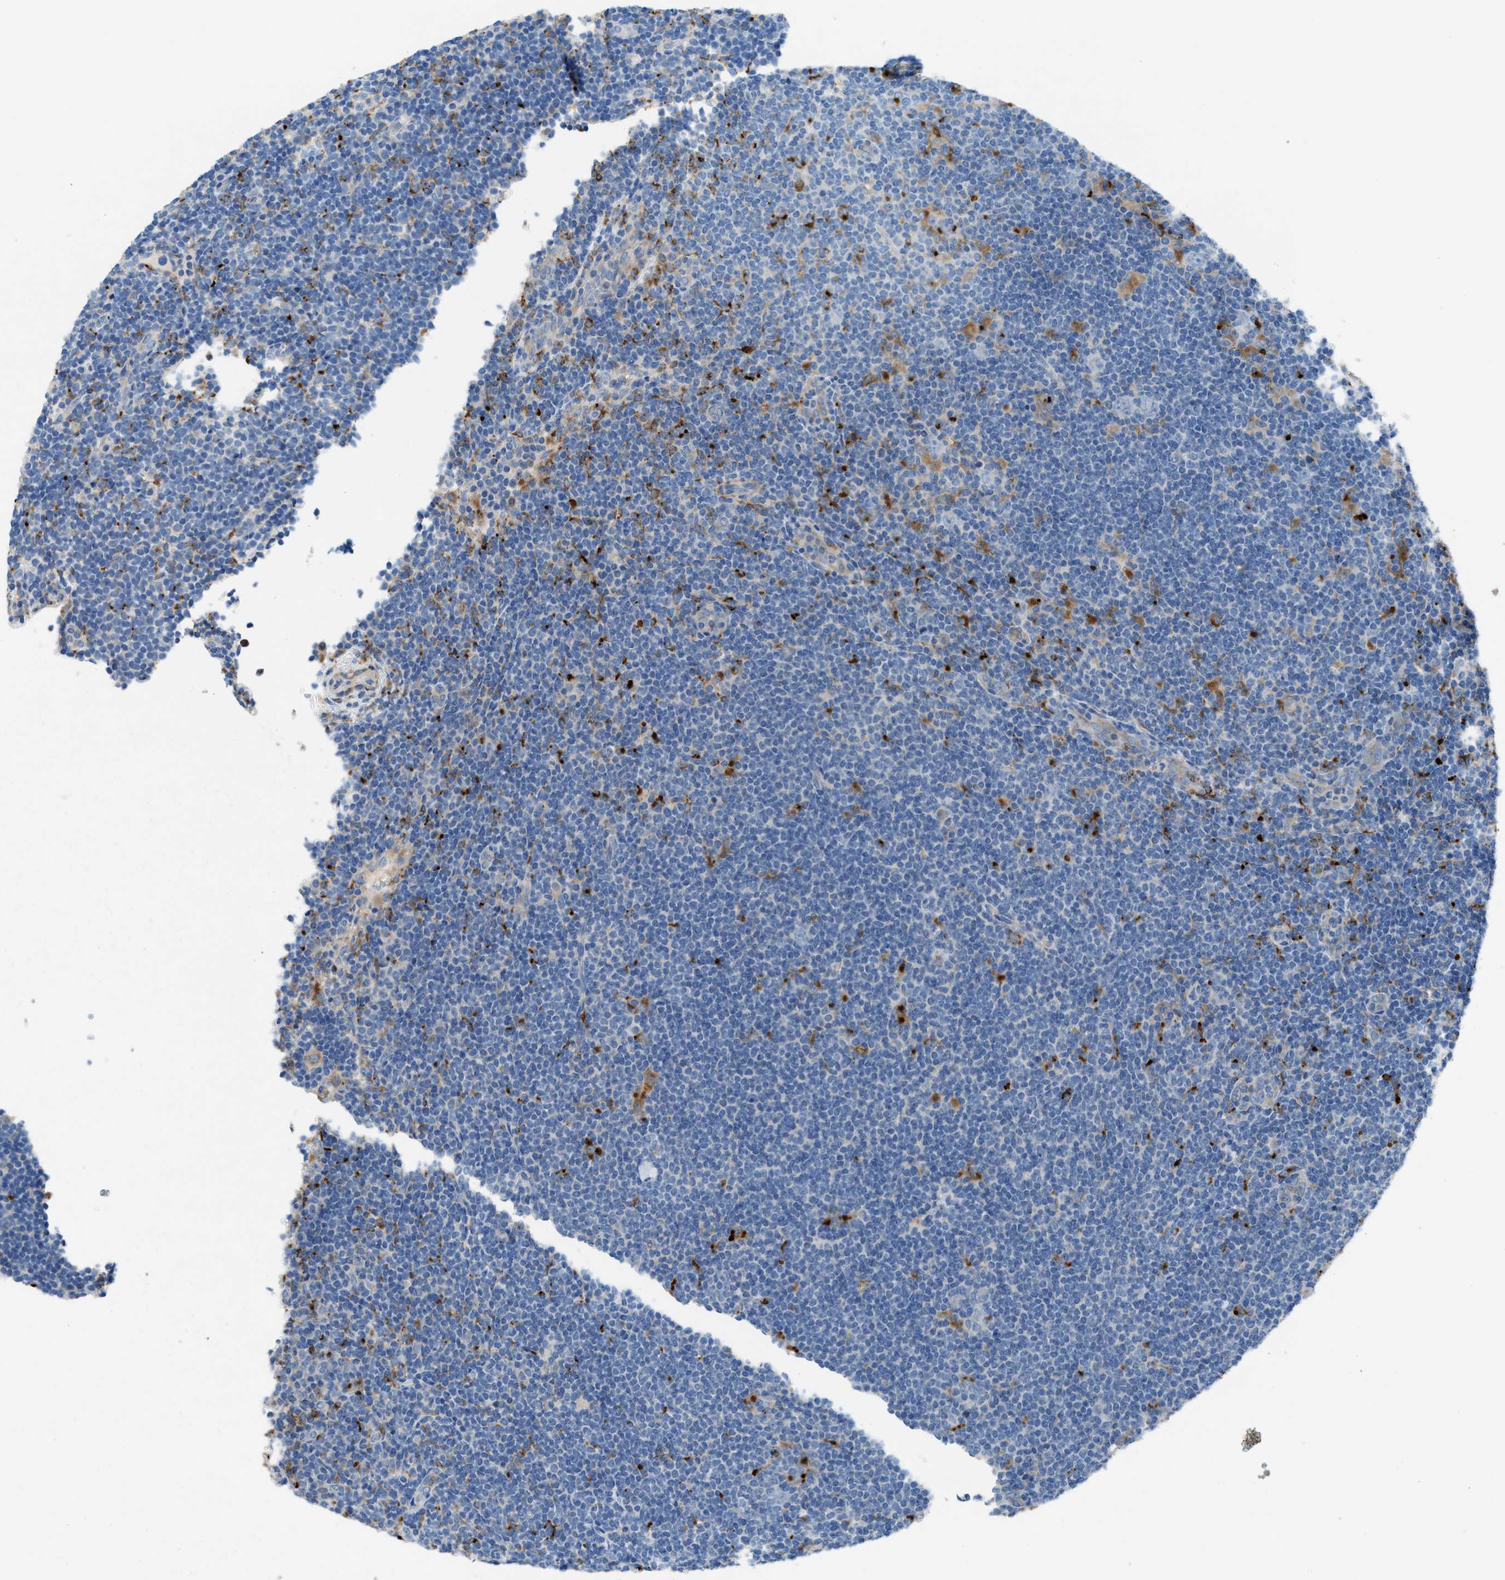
{"staining": {"intensity": "moderate", "quantity": "<25%", "location": "cytoplasmic/membranous"}, "tissue": "lymphoma", "cell_type": "Tumor cells", "image_type": "cancer", "snomed": [{"axis": "morphology", "description": "Hodgkin's disease, NOS"}, {"axis": "topography", "description": "Lymph node"}], "caption": "Human lymphoma stained for a protein (brown) displays moderate cytoplasmic/membranous positive expression in approximately <25% of tumor cells.", "gene": "AOAH", "patient": {"sex": "female", "age": 57}}